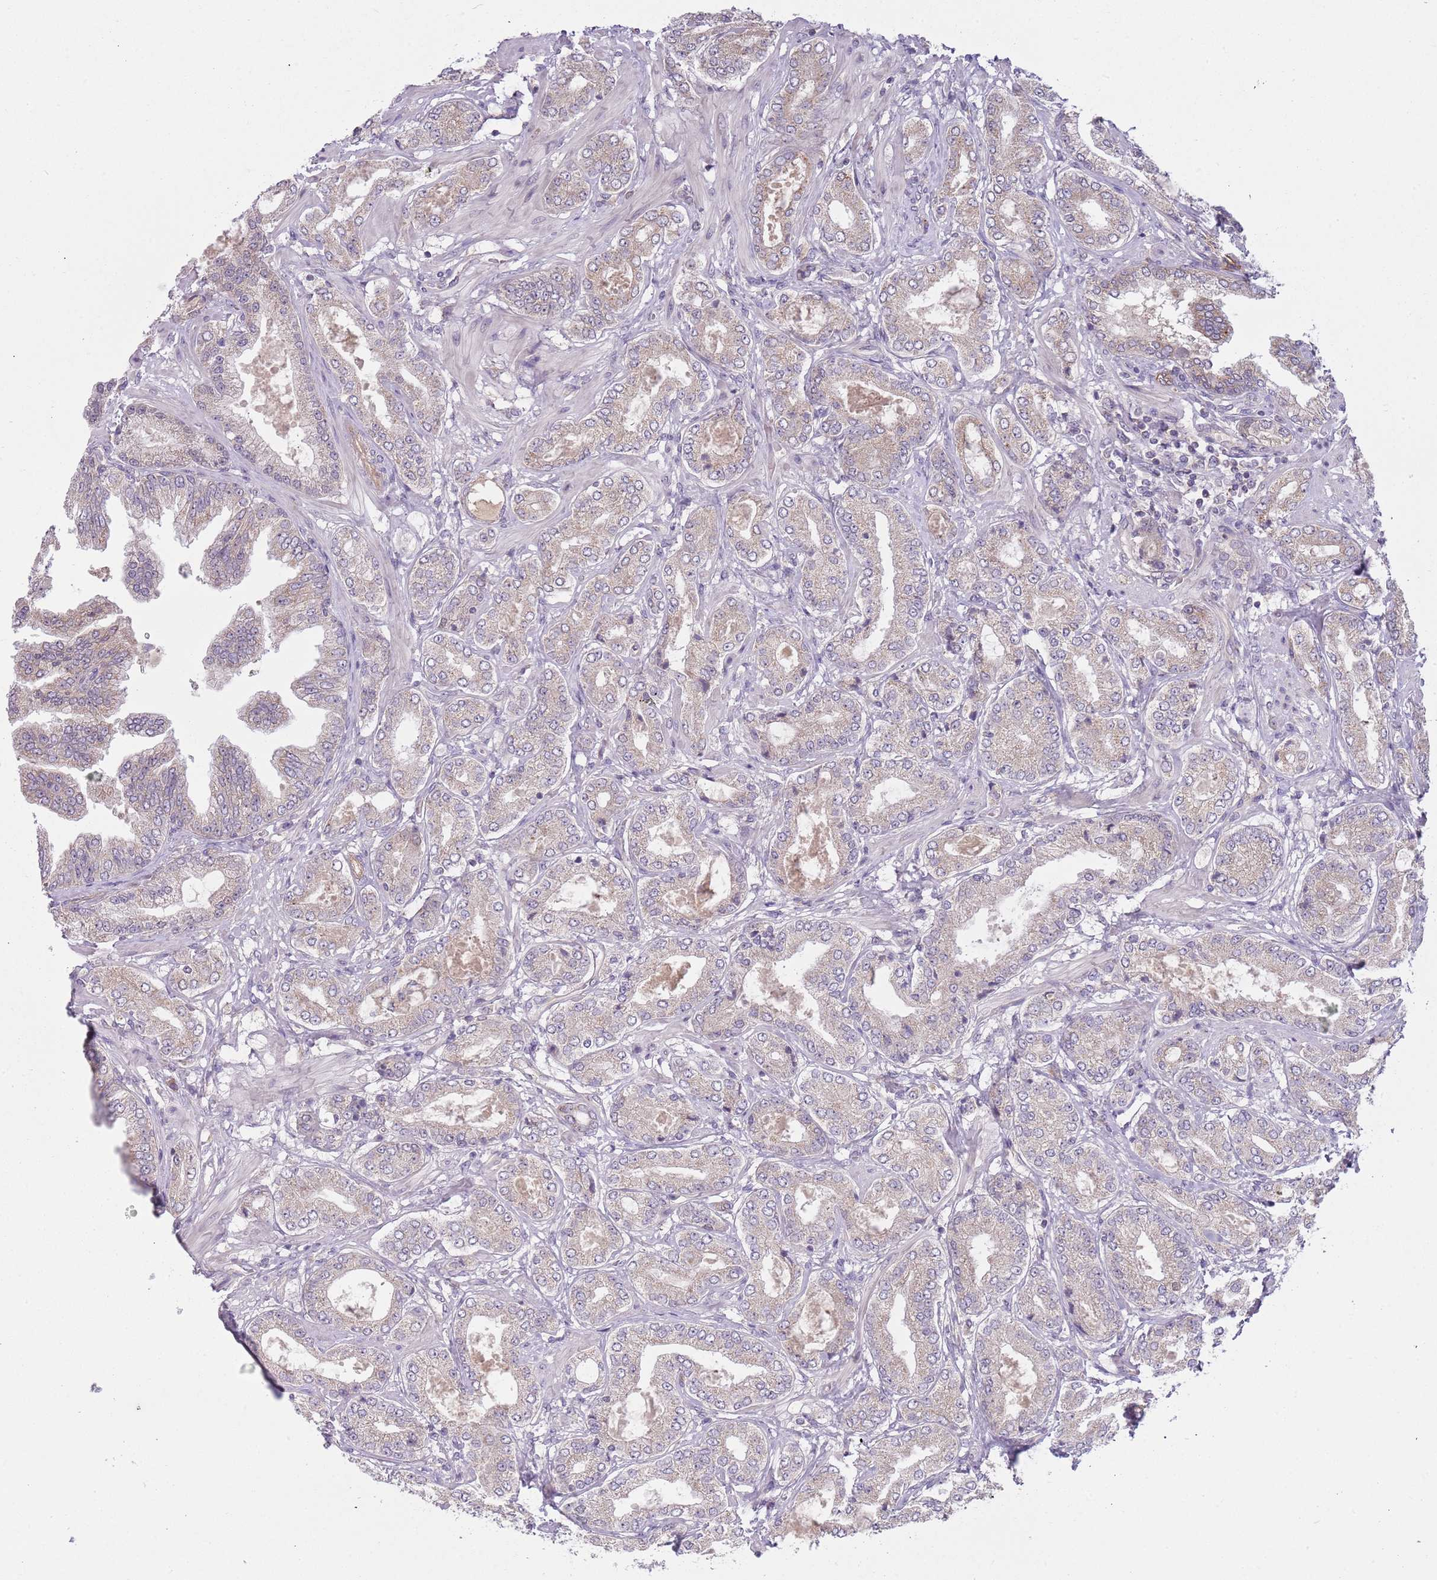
{"staining": {"intensity": "weak", "quantity": "25%-75%", "location": "cytoplasmic/membranous"}, "tissue": "prostate cancer", "cell_type": "Tumor cells", "image_type": "cancer", "snomed": [{"axis": "morphology", "description": "Adenocarcinoma, Low grade"}, {"axis": "topography", "description": "Prostate"}], "caption": "Approximately 25%-75% of tumor cells in low-grade adenocarcinoma (prostate) exhibit weak cytoplasmic/membranous protein positivity as visualized by brown immunohistochemical staining.", "gene": "SKOR2", "patient": {"sex": "male", "age": 63}}